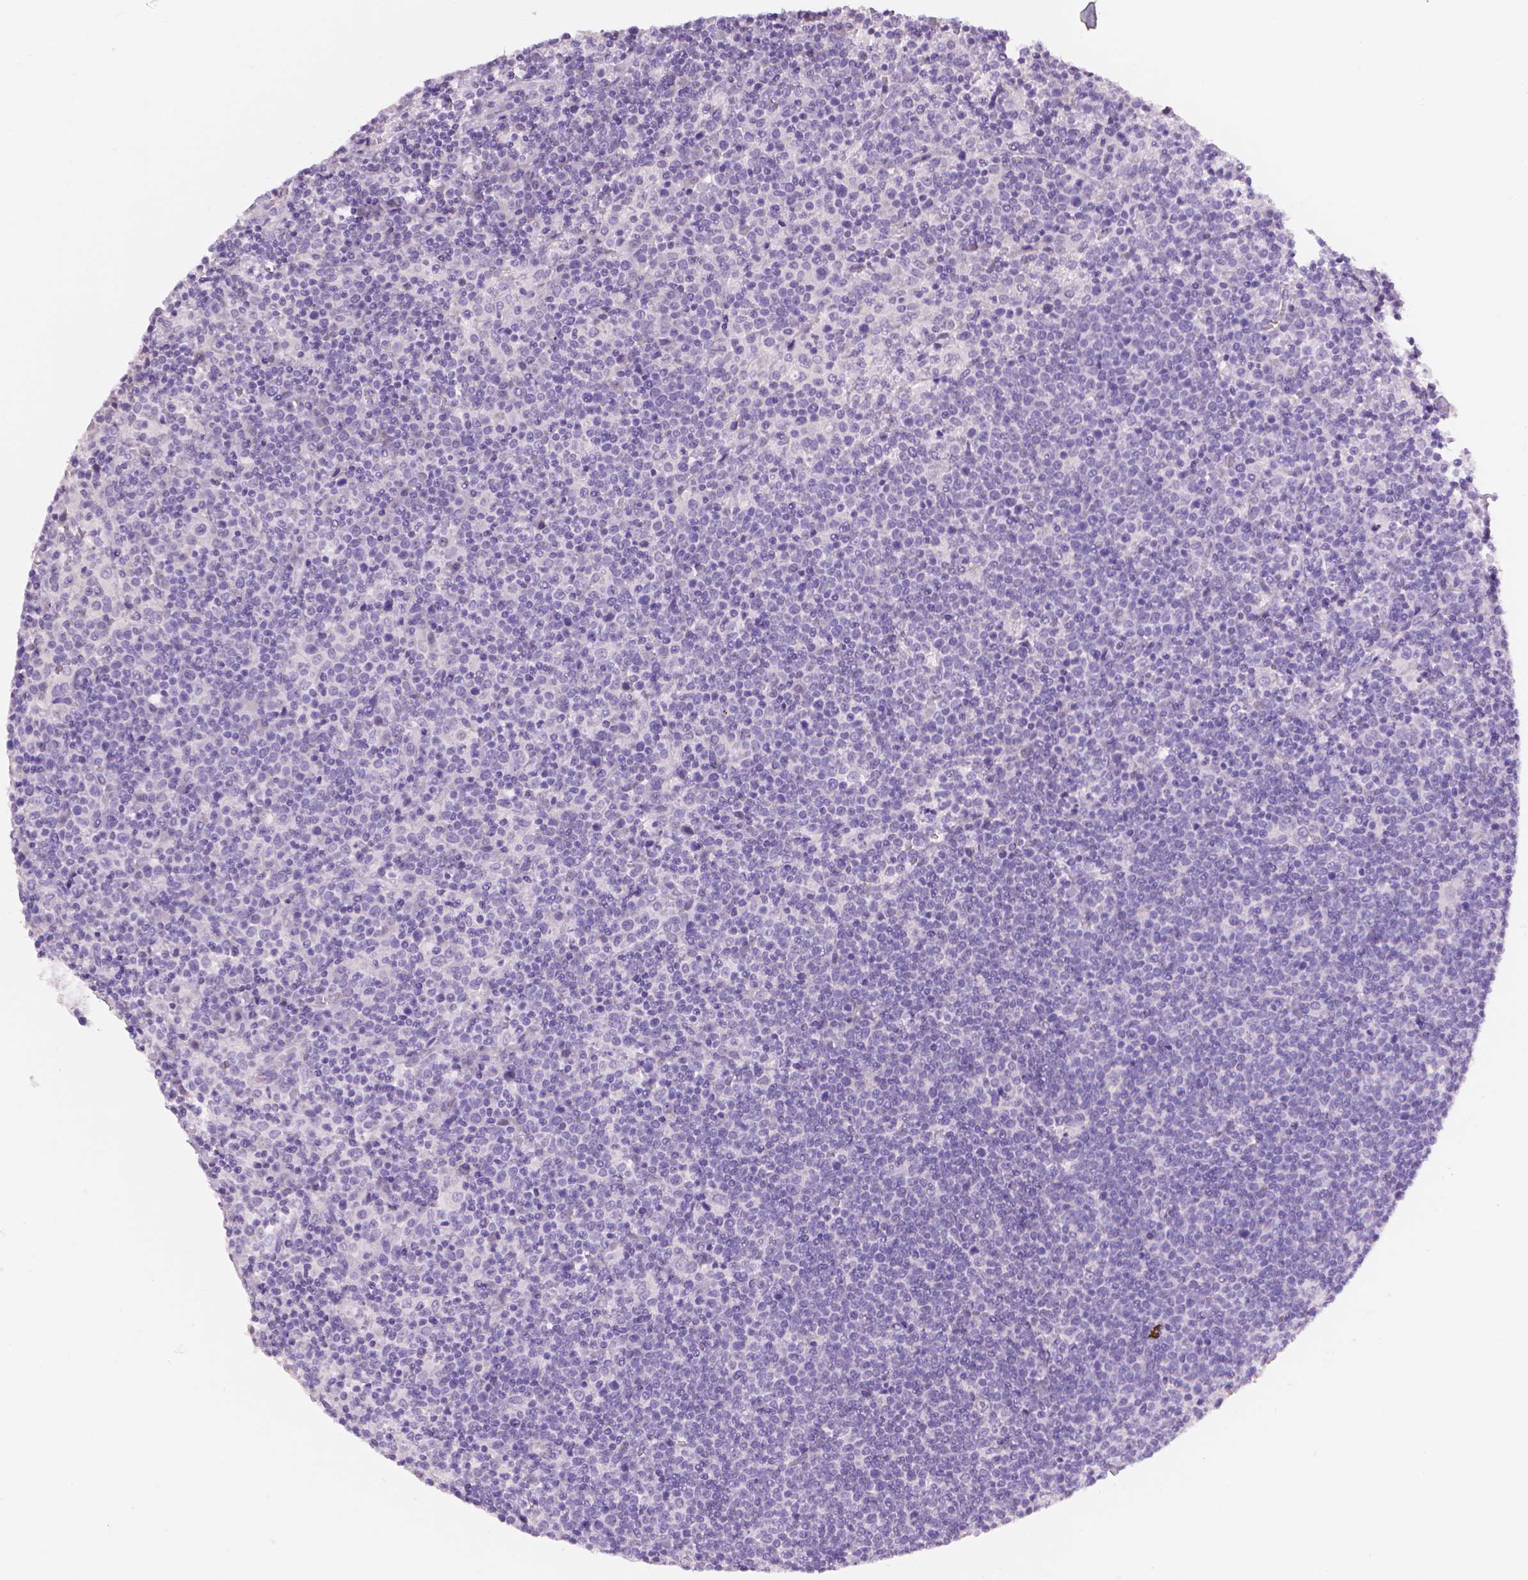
{"staining": {"intensity": "negative", "quantity": "none", "location": "none"}, "tissue": "lymphoma", "cell_type": "Tumor cells", "image_type": "cancer", "snomed": [{"axis": "morphology", "description": "Malignant lymphoma, non-Hodgkin's type, High grade"}, {"axis": "topography", "description": "Lymph node"}], "caption": "Immunohistochemistry (IHC) of human lymphoma demonstrates no positivity in tumor cells.", "gene": "TNNI2", "patient": {"sex": "male", "age": 61}}